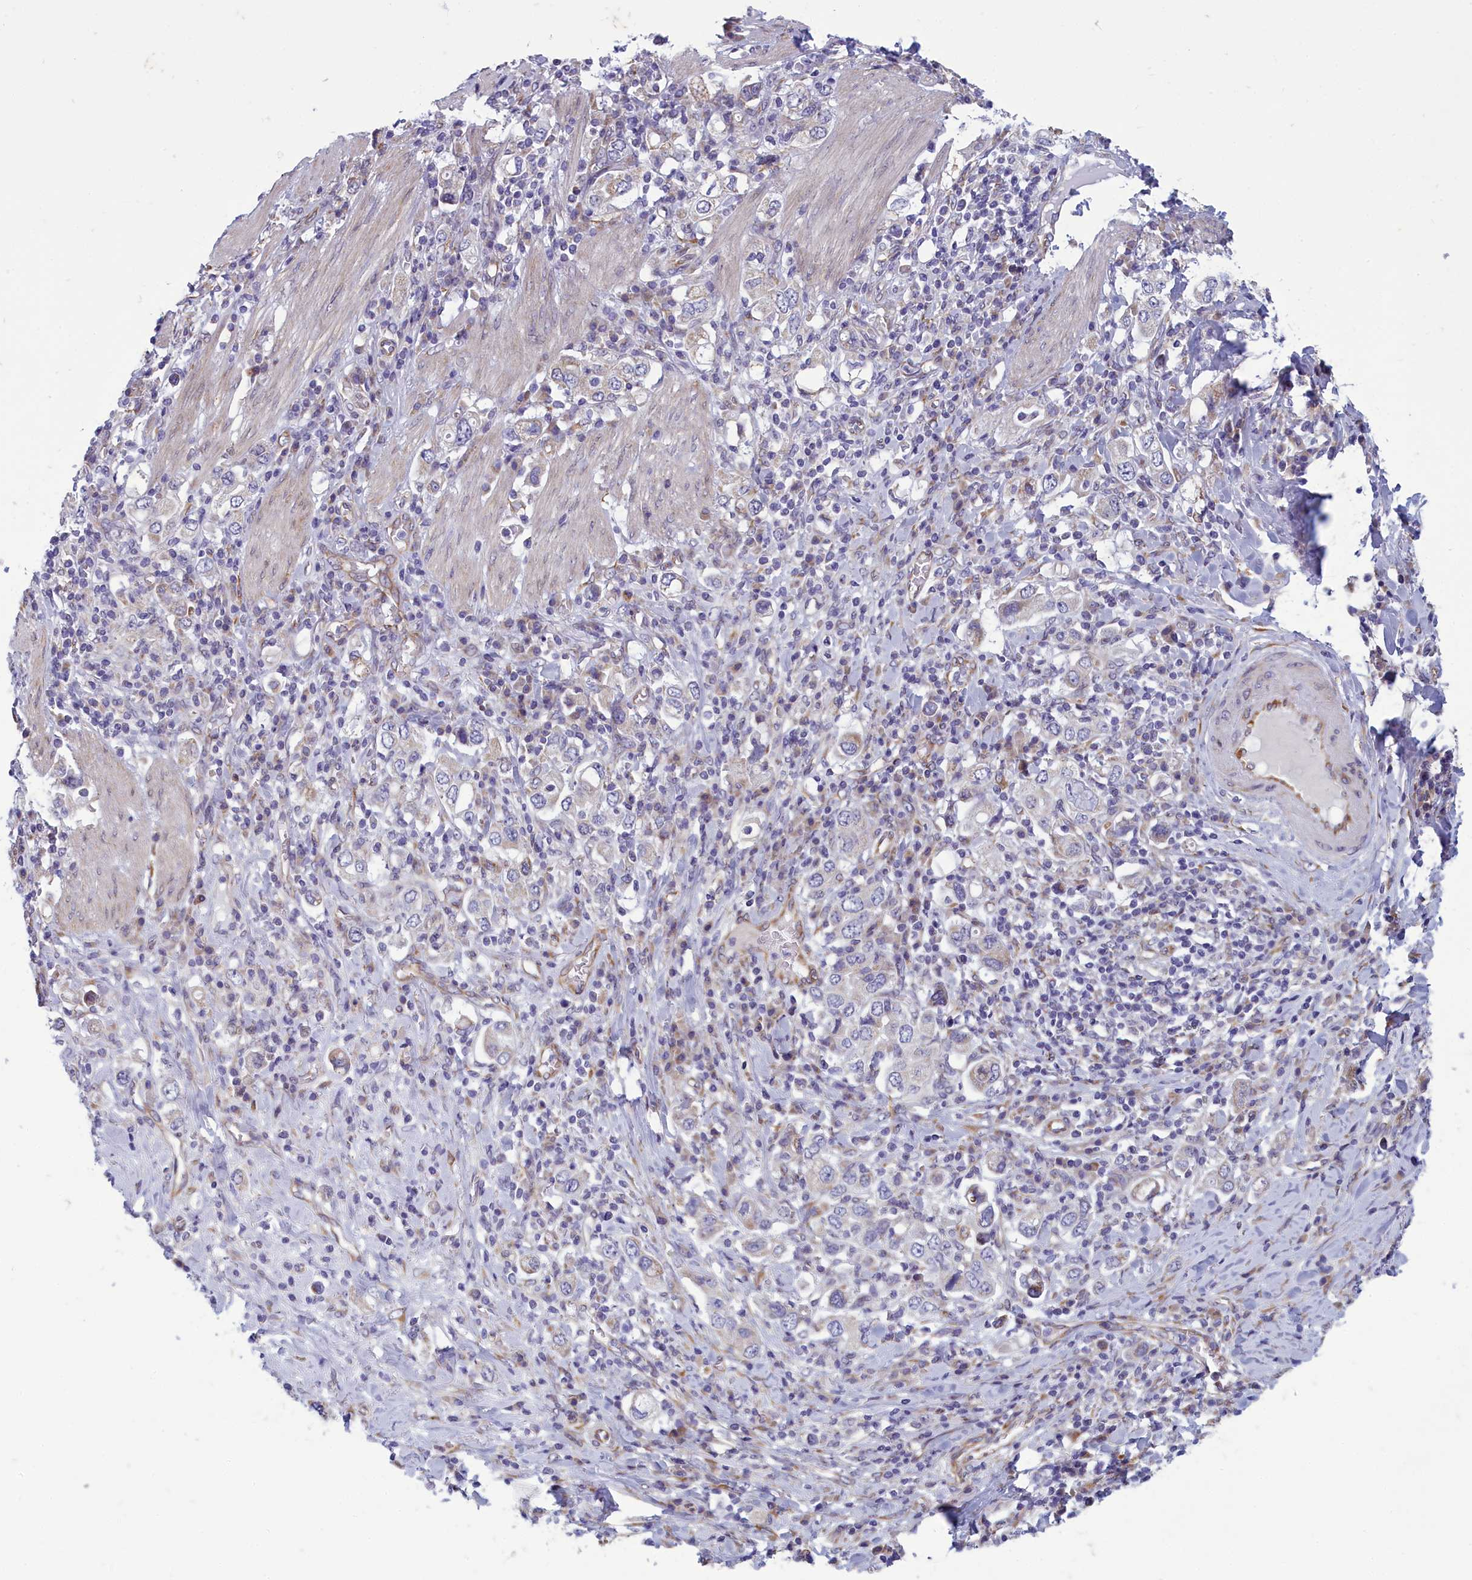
{"staining": {"intensity": "negative", "quantity": "none", "location": "none"}, "tissue": "stomach cancer", "cell_type": "Tumor cells", "image_type": "cancer", "snomed": [{"axis": "morphology", "description": "Adenocarcinoma, NOS"}, {"axis": "topography", "description": "Stomach, upper"}], "caption": "This is a histopathology image of immunohistochemistry staining of stomach adenocarcinoma, which shows no positivity in tumor cells.", "gene": "CENATAC", "patient": {"sex": "male", "age": 62}}